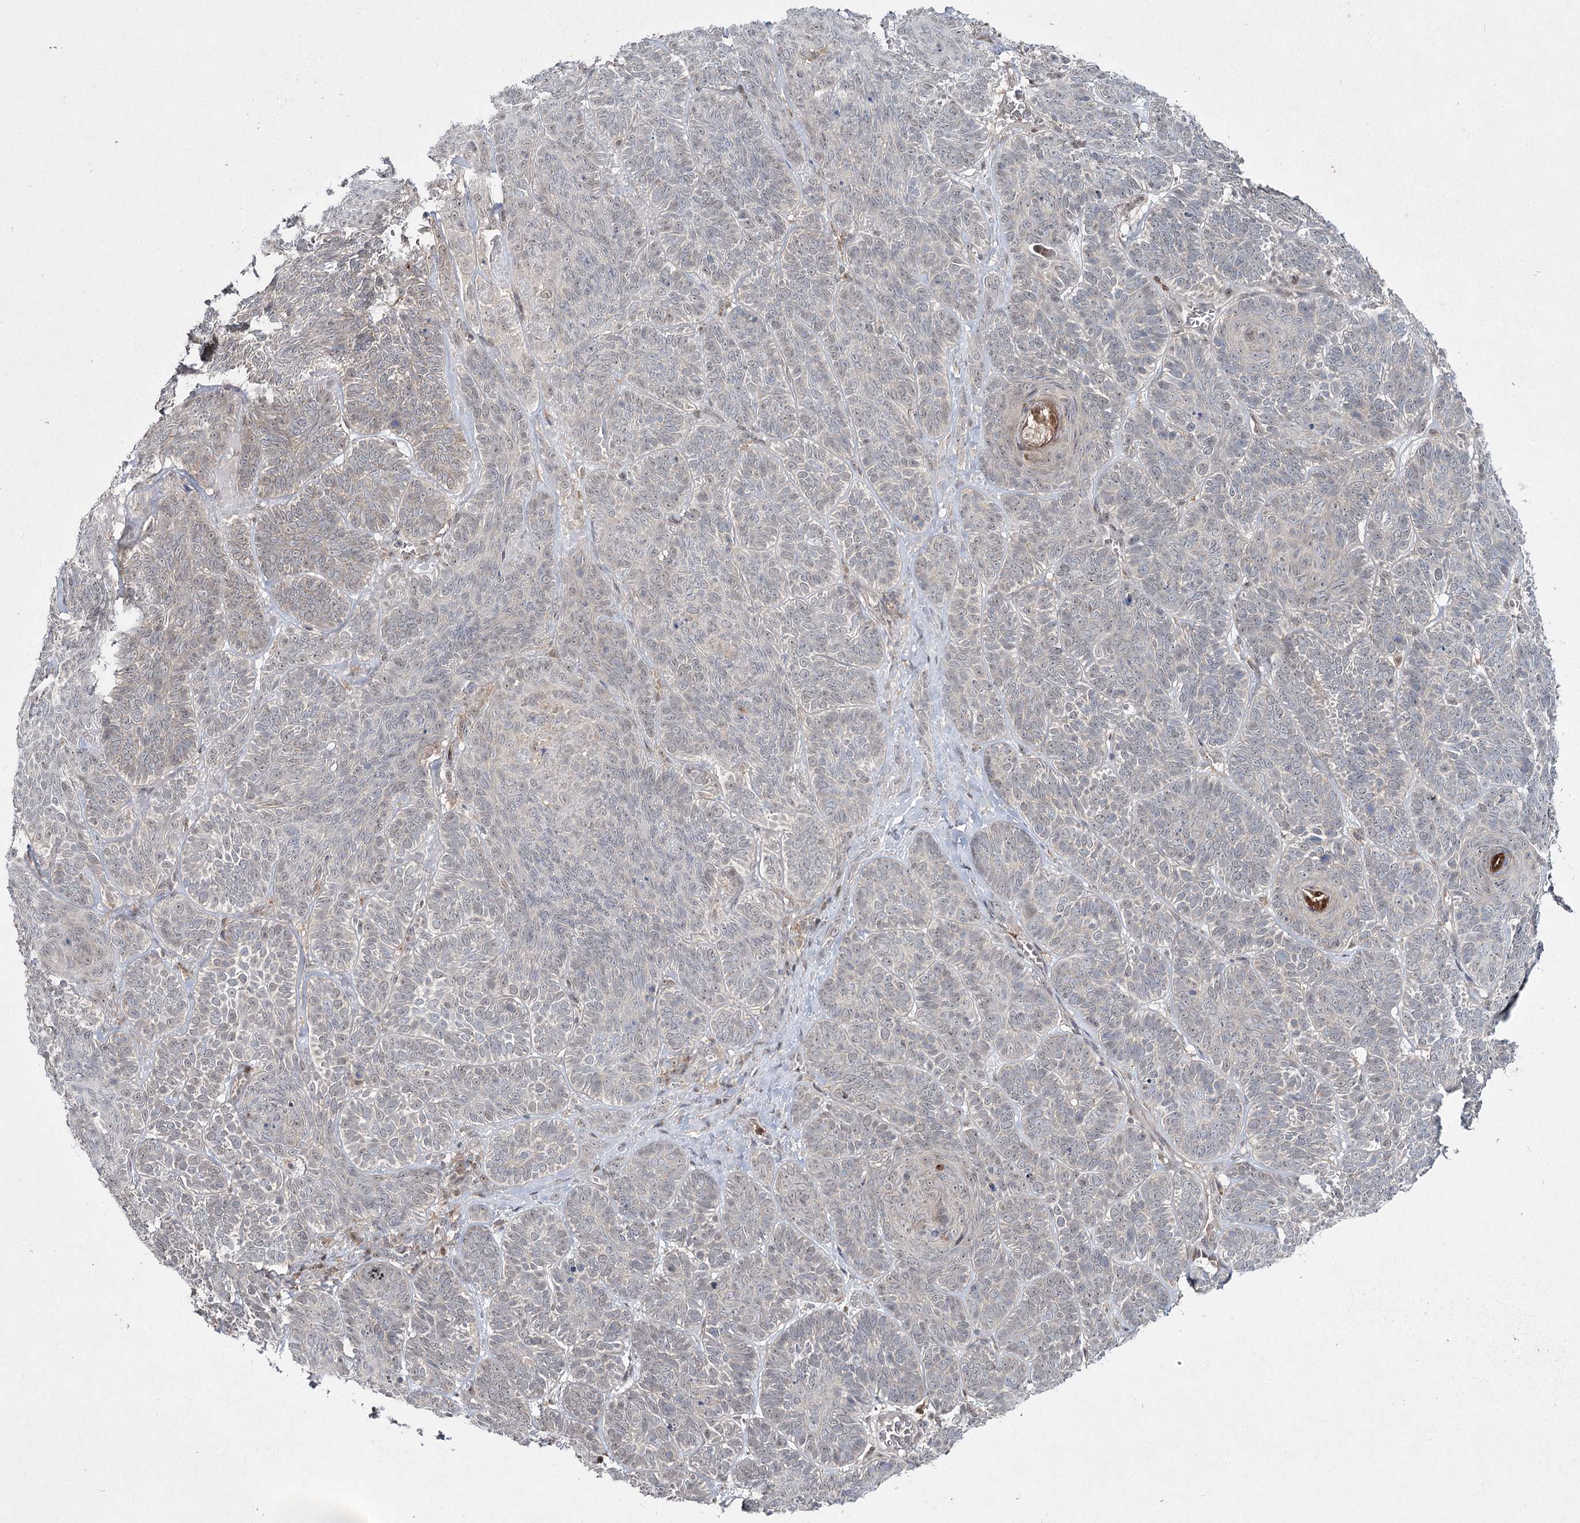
{"staining": {"intensity": "negative", "quantity": "none", "location": "none"}, "tissue": "skin cancer", "cell_type": "Tumor cells", "image_type": "cancer", "snomed": [{"axis": "morphology", "description": "Basal cell carcinoma"}, {"axis": "topography", "description": "Skin"}], "caption": "Basal cell carcinoma (skin) stained for a protein using immunohistochemistry (IHC) exhibits no positivity tumor cells.", "gene": "WDR44", "patient": {"sex": "male", "age": 85}}